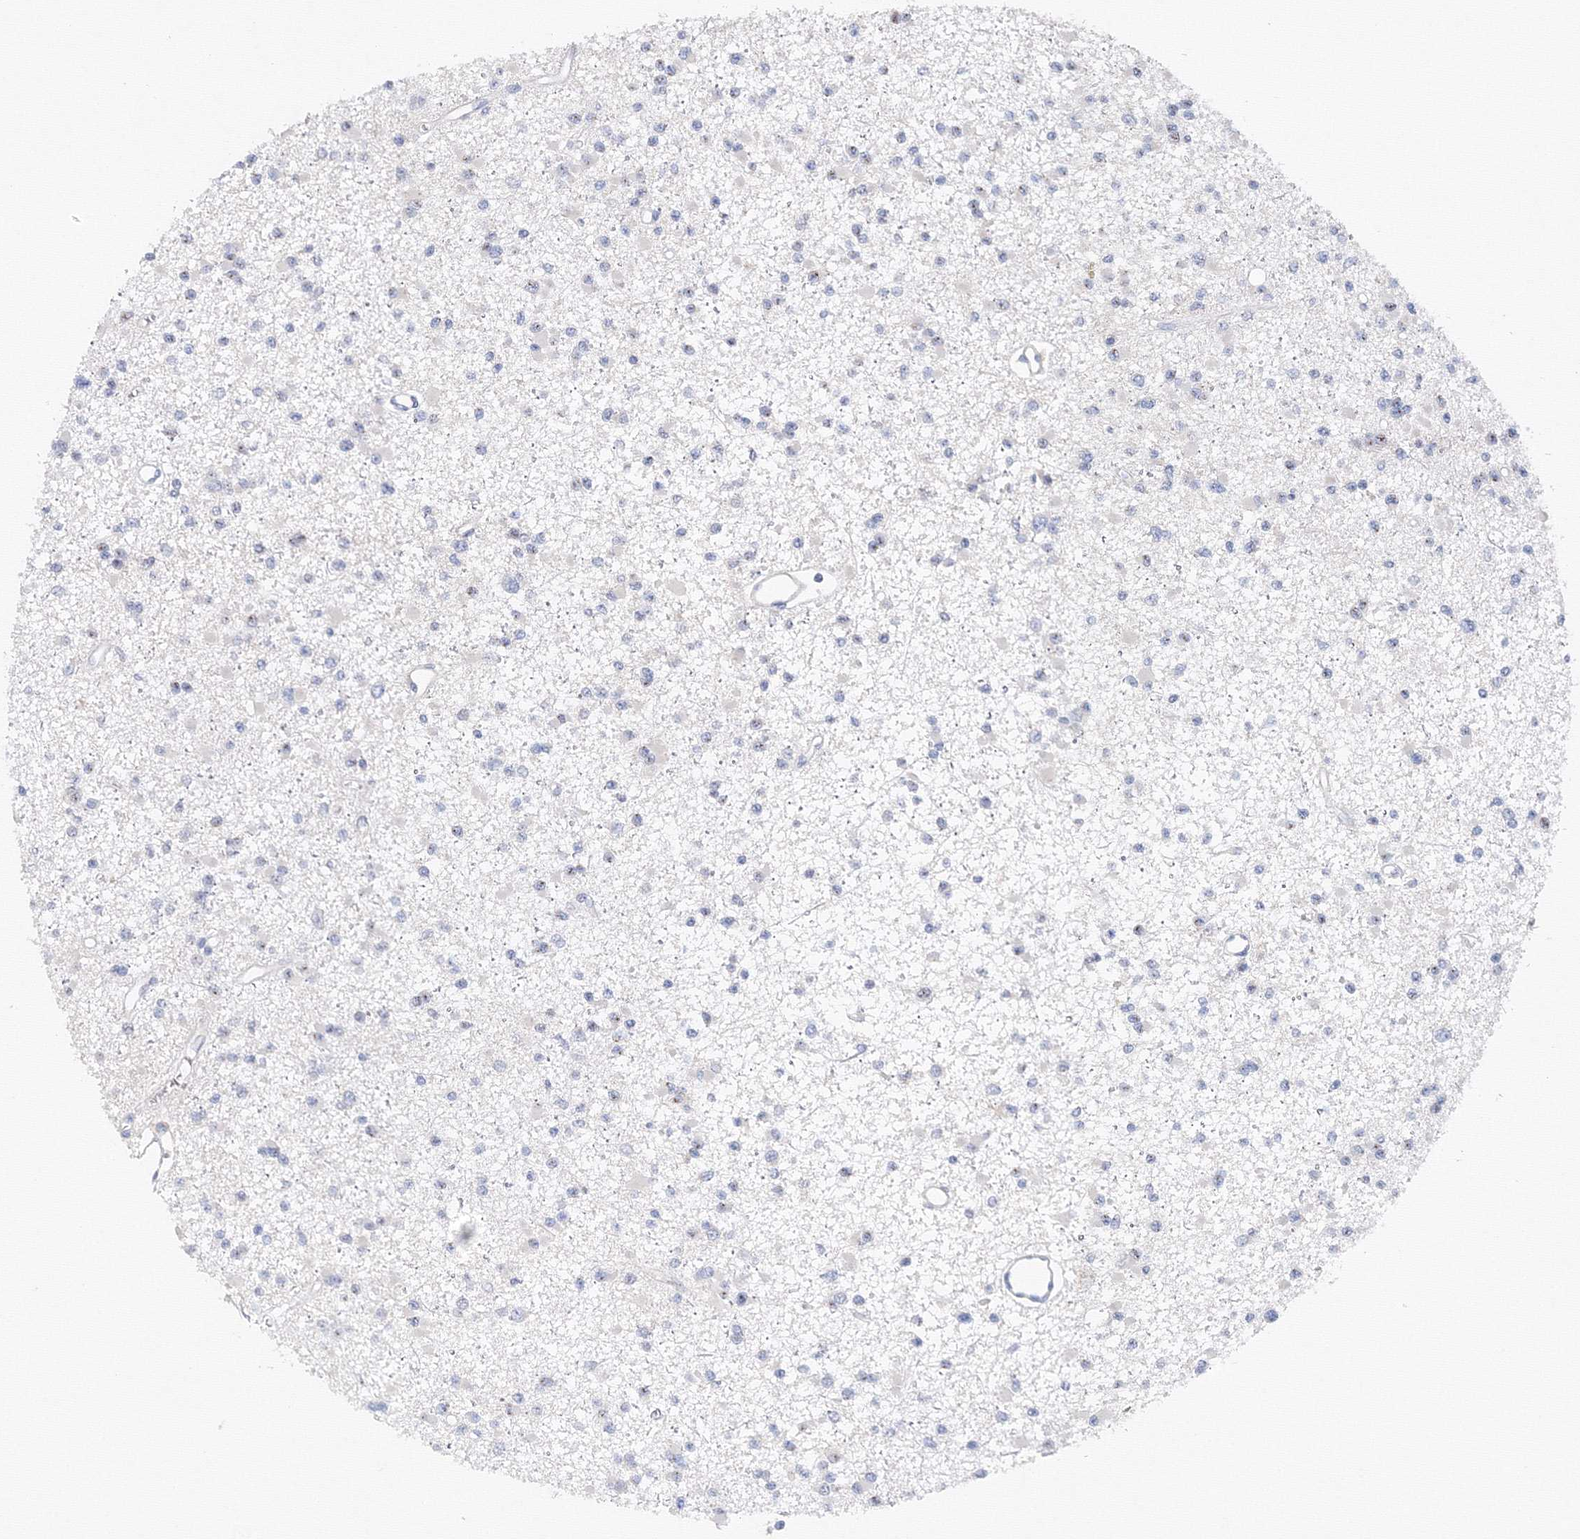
{"staining": {"intensity": "negative", "quantity": "none", "location": "none"}, "tissue": "glioma", "cell_type": "Tumor cells", "image_type": "cancer", "snomed": [{"axis": "morphology", "description": "Glioma, malignant, Low grade"}, {"axis": "topography", "description": "Brain"}], "caption": "This is an immunohistochemistry photomicrograph of glioma. There is no expression in tumor cells.", "gene": "DIS3L2", "patient": {"sex": "female", "age": 22}}